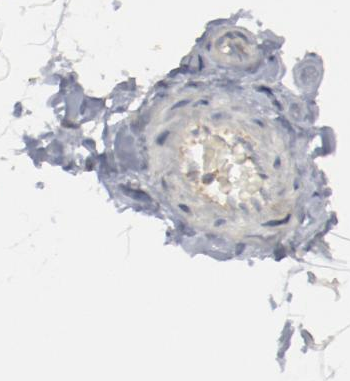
{"staining": {"intensity": "negative", "quantity": "none", "location": "none"}, "tissue": "adipose tissue", "cell_type": "Adipocytes", "image_type": "normal", "snomed": [{"axis": "morphology", "description": "Normal tissue, NOS"}, {"axis": "morphology", "description": "Duct carcinoma"}, {"axis": "topography", "description": "Breast"}, {"axis": "topography", "description": "Adipose tissue"}], "caption": "High magnification brightfield microscopy of benign adipose tissue stained with DAB (brown) and counterstained with hematoxylin (blue): adipocytes show no significant positivity. (DAB IHC visualized using brightfield microscopy, high magnification).", "gene": "CDK1", "patient": {"sex": "female", "age": 37}}